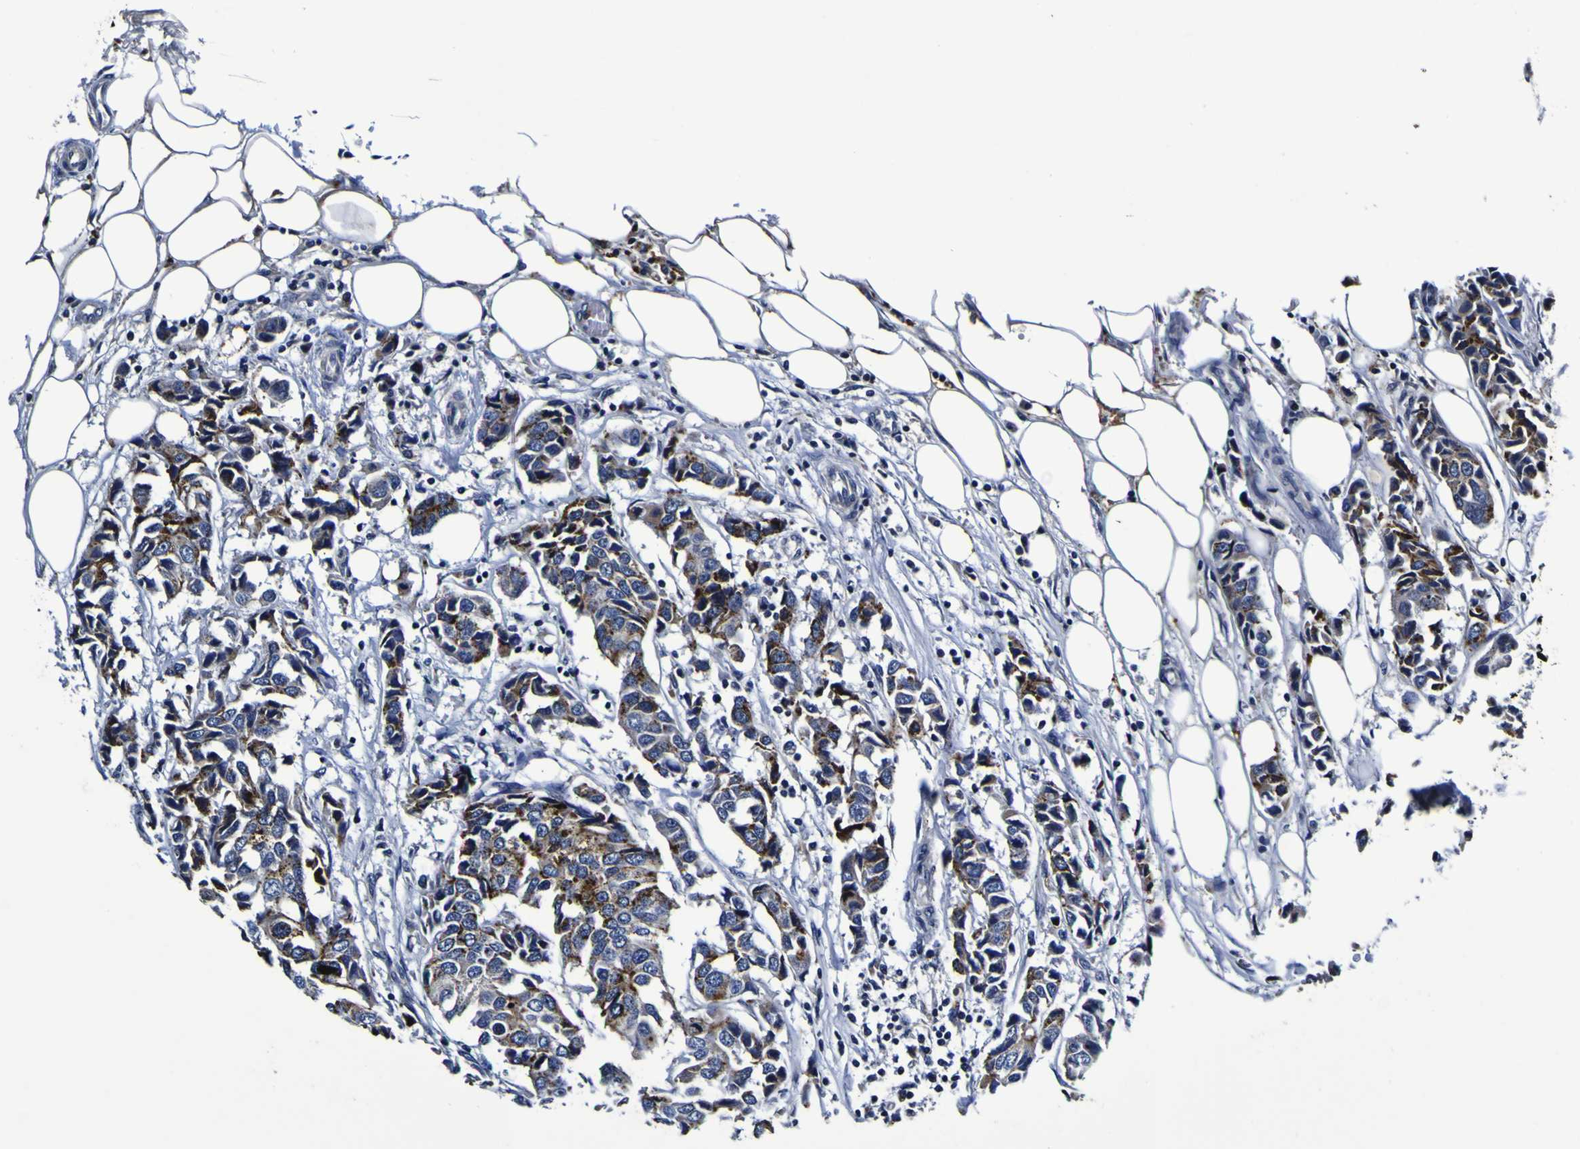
{"staining": {"intensity": "moderate", "quantity": ">75%", "location": "cytoplasmic/membranous"}, "tissue": "breast cancer", "cell_type": "Tumor cells", "image_type": "cancer", "snomed": [{"axis": "morphology", "description": "Duct carcinoma"}, {"axis": "topography", "description": "Breast"}], "caption": "High-magnification brightfield microscopy of breast infiltrating ductal carcinoma stained with DAB (brown) and counterstained with hematoxylin (blue). tumor cells exhibit moderate cytoplasmic/membranous positivity is identified in about>75% of cells. The staining was performed using DAB (3,3'-diaminobenzidine) to visualize the protein expression in brown, while the nuclei were stained in blue with hematoxylin (Magnification: 20x).", "gene": "PANK4", "patient": {"sex": "female", "age": 80}}